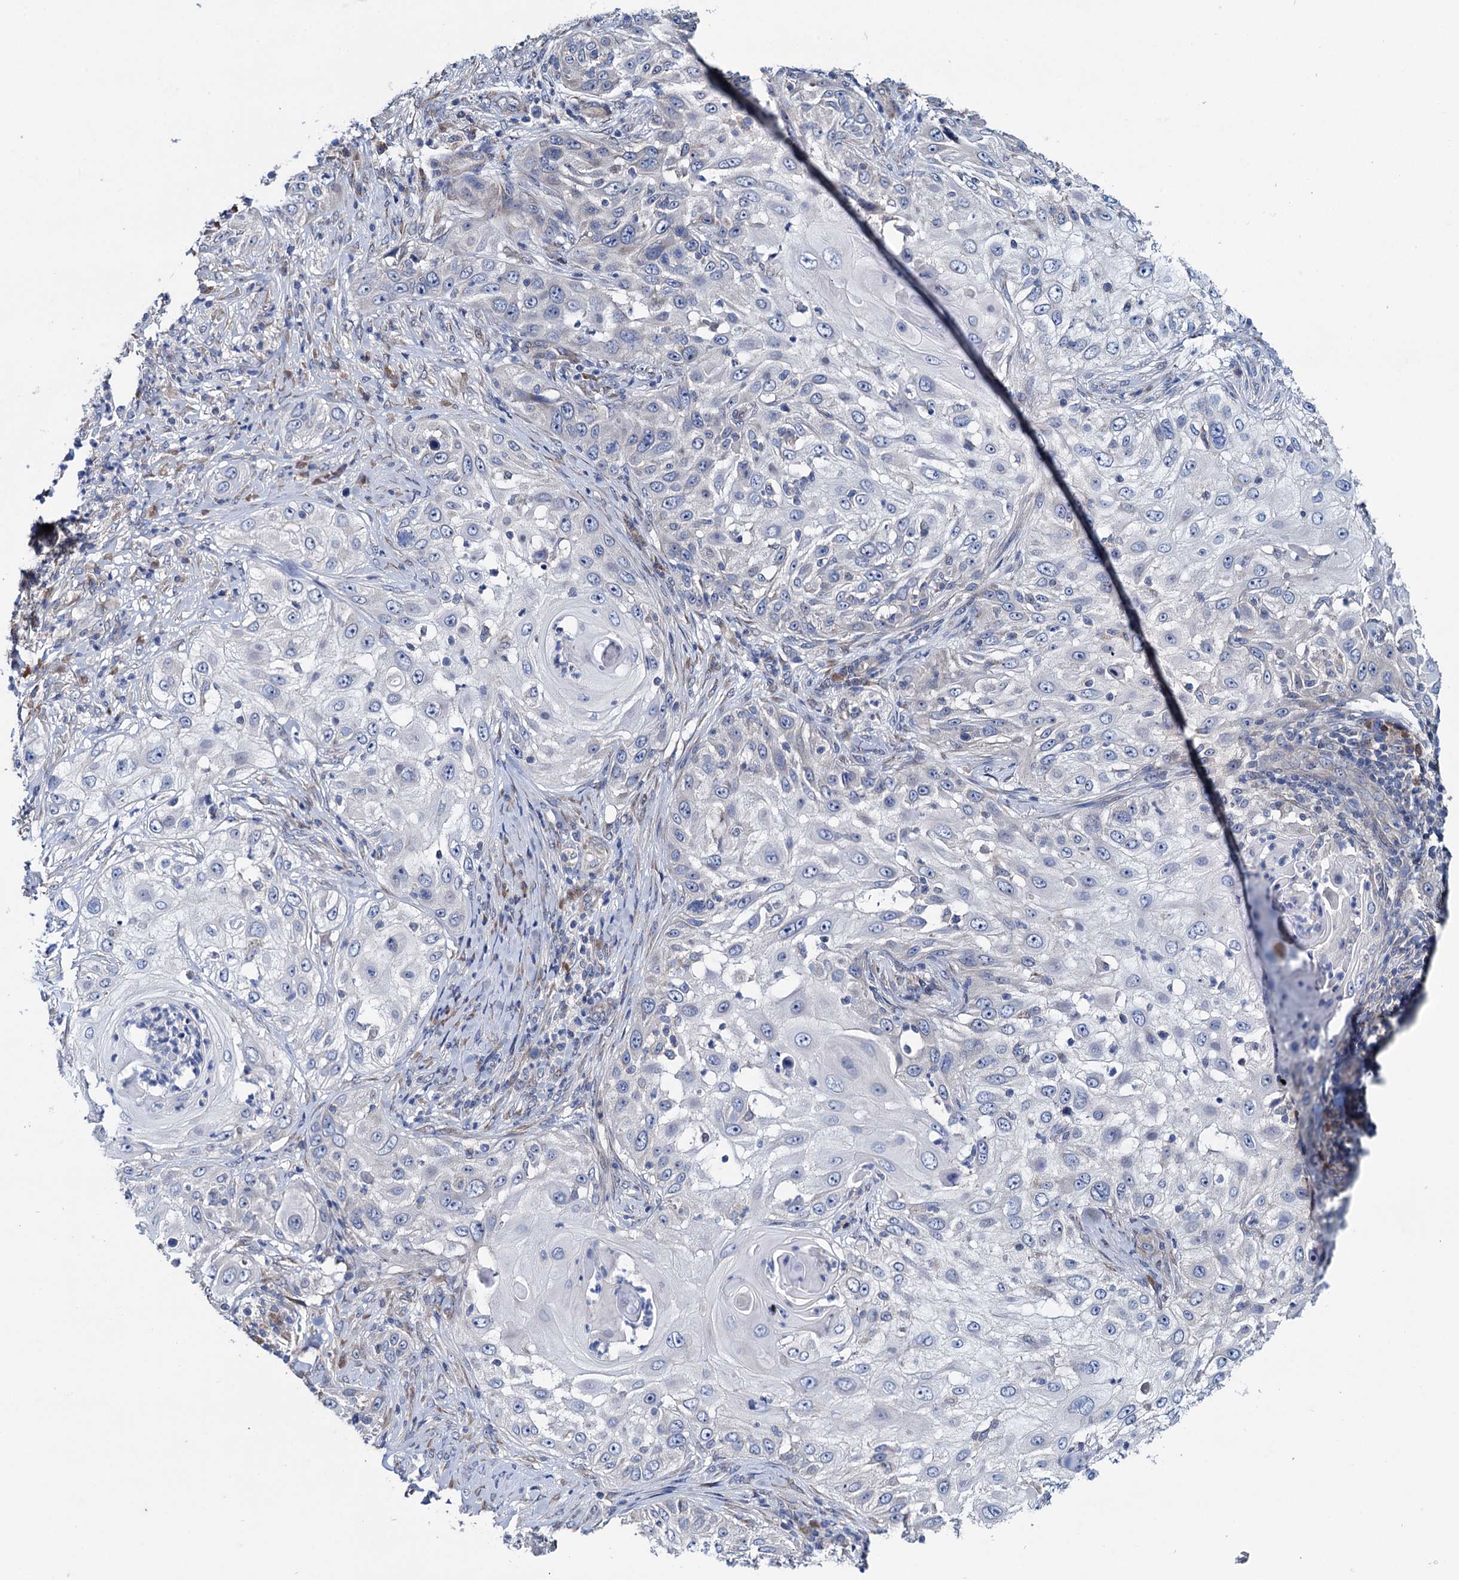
{"staining": {"intensity": "negative", "quantity": "none", "location": "none"}, "tissue": "skin cancer", "cell_type": "Tumor cells", "image_type": "cancer", "snomed": [{"axis": "morphology", "description": "Squamous cell carcinoma, NOS"}, {"axis": "topography", "description": "Skin"}], "caption": "High magnification brightfield microscopy of skin cancer stained with DAB (brown) and counterstained with hematoxylin (blue): tumor cells show no significant expression.", "gene": "EYA4", "patient": {"sex": "female", "age": 44}}